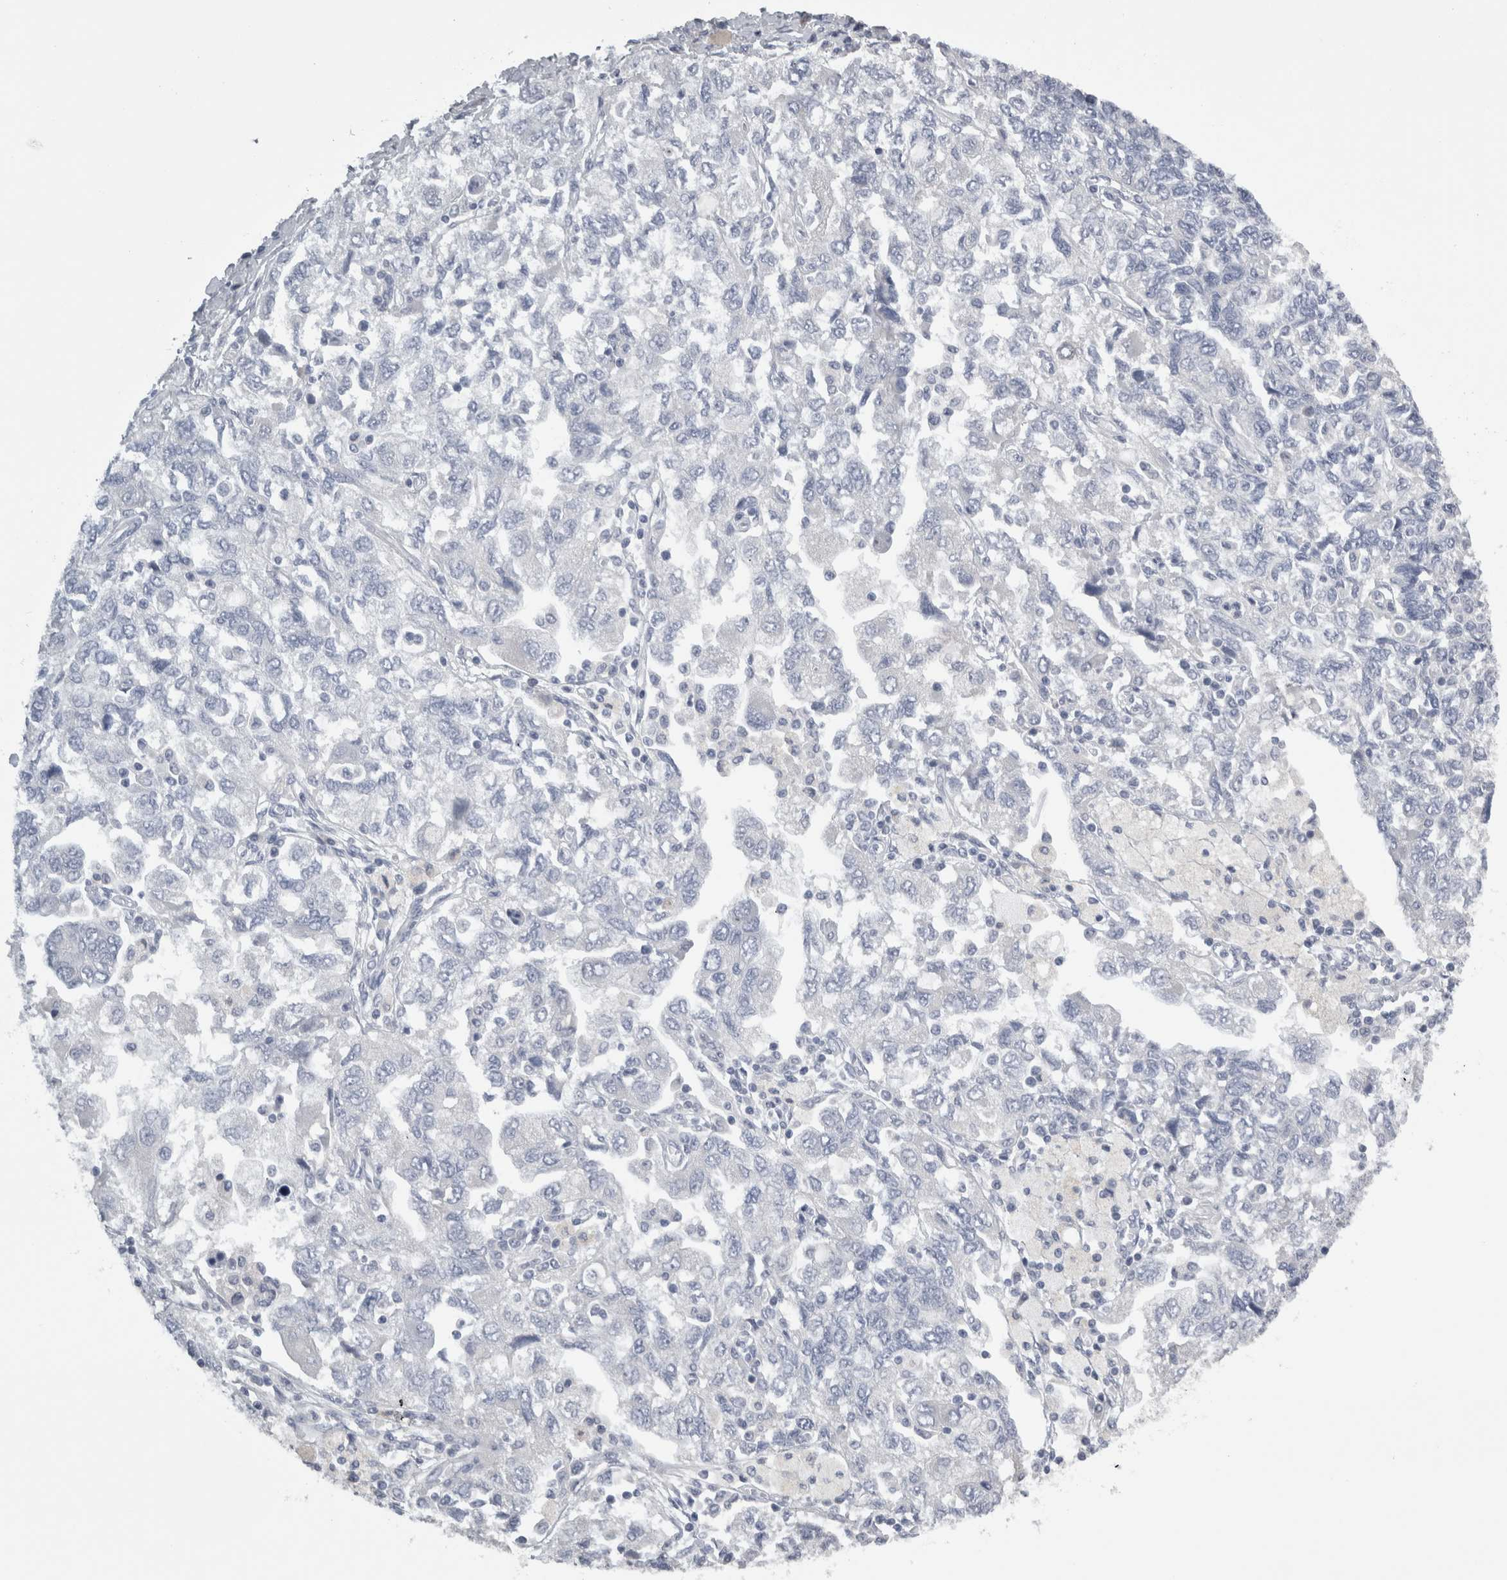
{"staining": {"intensity": "negative", "quantity": "none", "location": "none"}, "tissue": "ovarian cancer", "cell_type": "Tumor cells", "image_type": "cancer", "snomed": [{"axis": "morphology", "description": "Carcinoma, NOS"}, {"axis": "morphology", "description": "Cystadenocarcinoma, serous, NOS"}, {"axis": "topography", "description": "Ovary"}], "caption": "An immunohistochemistry image of ovarian cancer is shown. There is no staining in tumor cells of ovarian cancer.", "gene": "TCAP", "patient": {"sex": "female", "age": 69}}